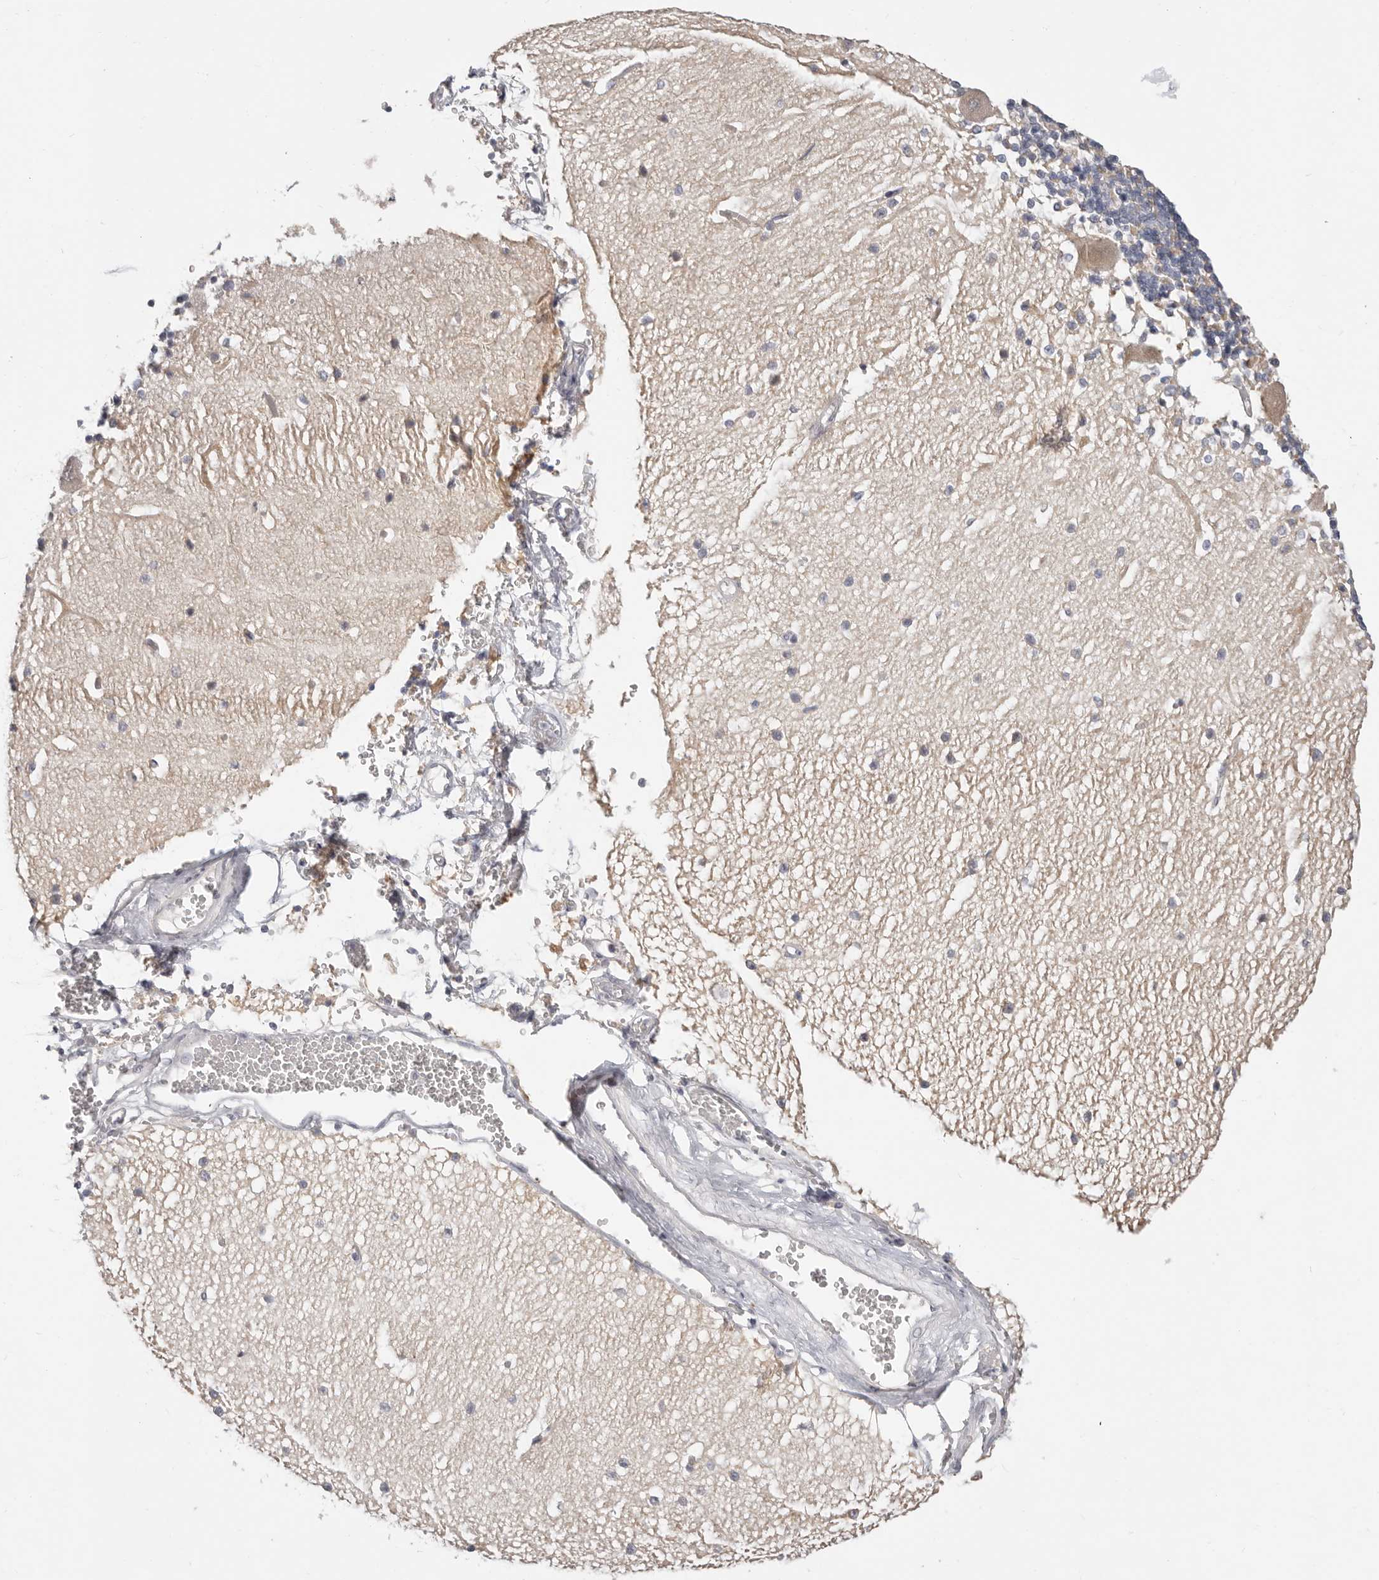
{"staining": {"intensity": "negative", "quantity": "none", "location": "none"}, "tissue": "cerebellum", "cell_type": "Cells in granular layer", "image_type": "normal", "snomed": [{"axis": "morphology", "description": "Normal tissue, NOS"}, {"axis": "topography", "description": "Cerebellum"}], "caption": "Image shows no protein positivity in cells in granular layer of unremarkable cerebellum.", "gene": "TMEM63B", "patient": {"sex": "male", "age": 37}}